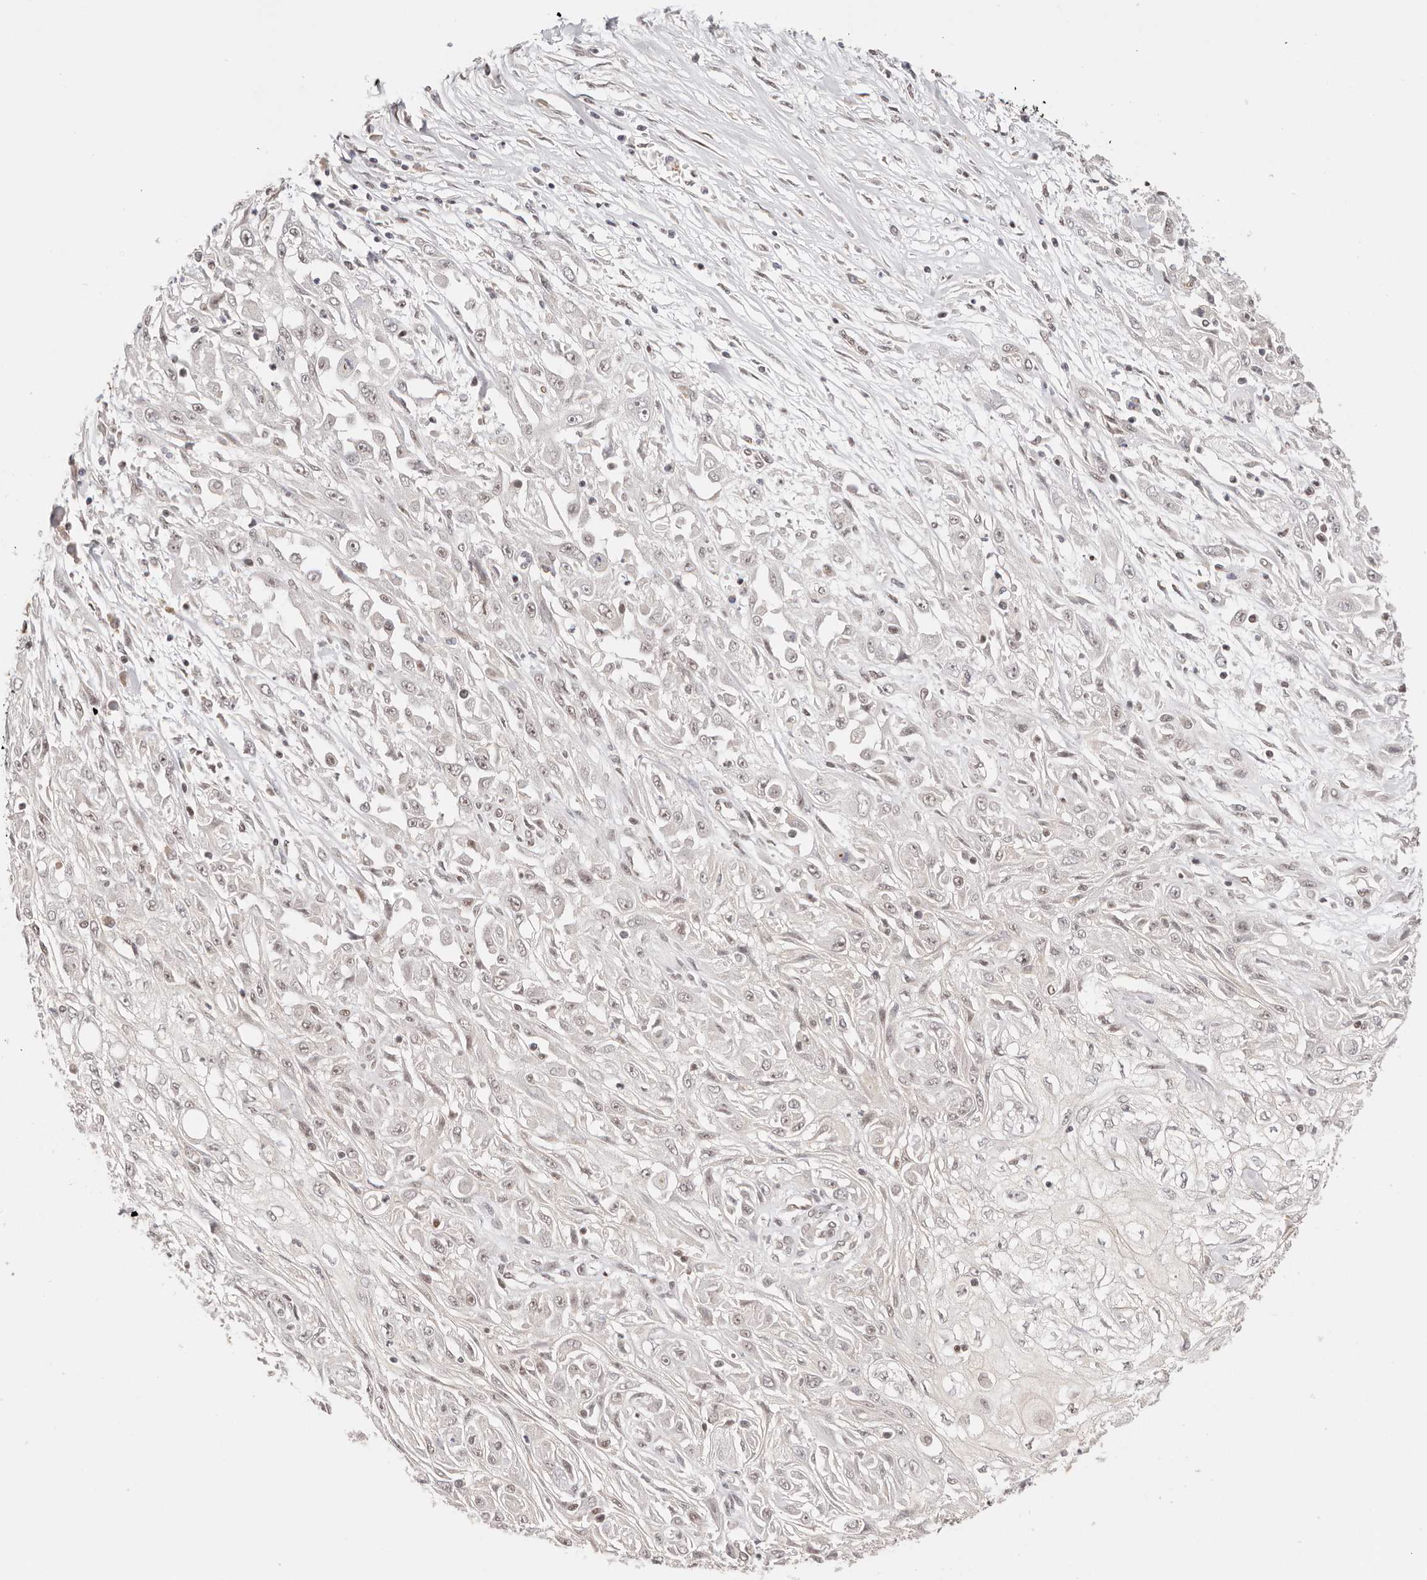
{"staining": {"intensity": "weak", "quantity": "<25%", "location": "nuclear"}, "tissue": "skin cancer", "cell_type": "Tumor cells", "image_type": "cancer", "snomed": [{"axis": "morphology", "description": "Squamous cell carcinoma, NOS"}, {"axis": "morphology", "description": "Squamous cell carcinoma, metastatic, NOS"}, {"axis": "topography", "description": "Skin"}, {"axis": "topography", "description": "Lymph node"}], "caption": "Immunohistochemical staining of skin metastatic squamous cell carcinoma displays no significant positivity in tumor cells.", "gene": "RFC3", "patient": {"sex": "male", "age": 75}}